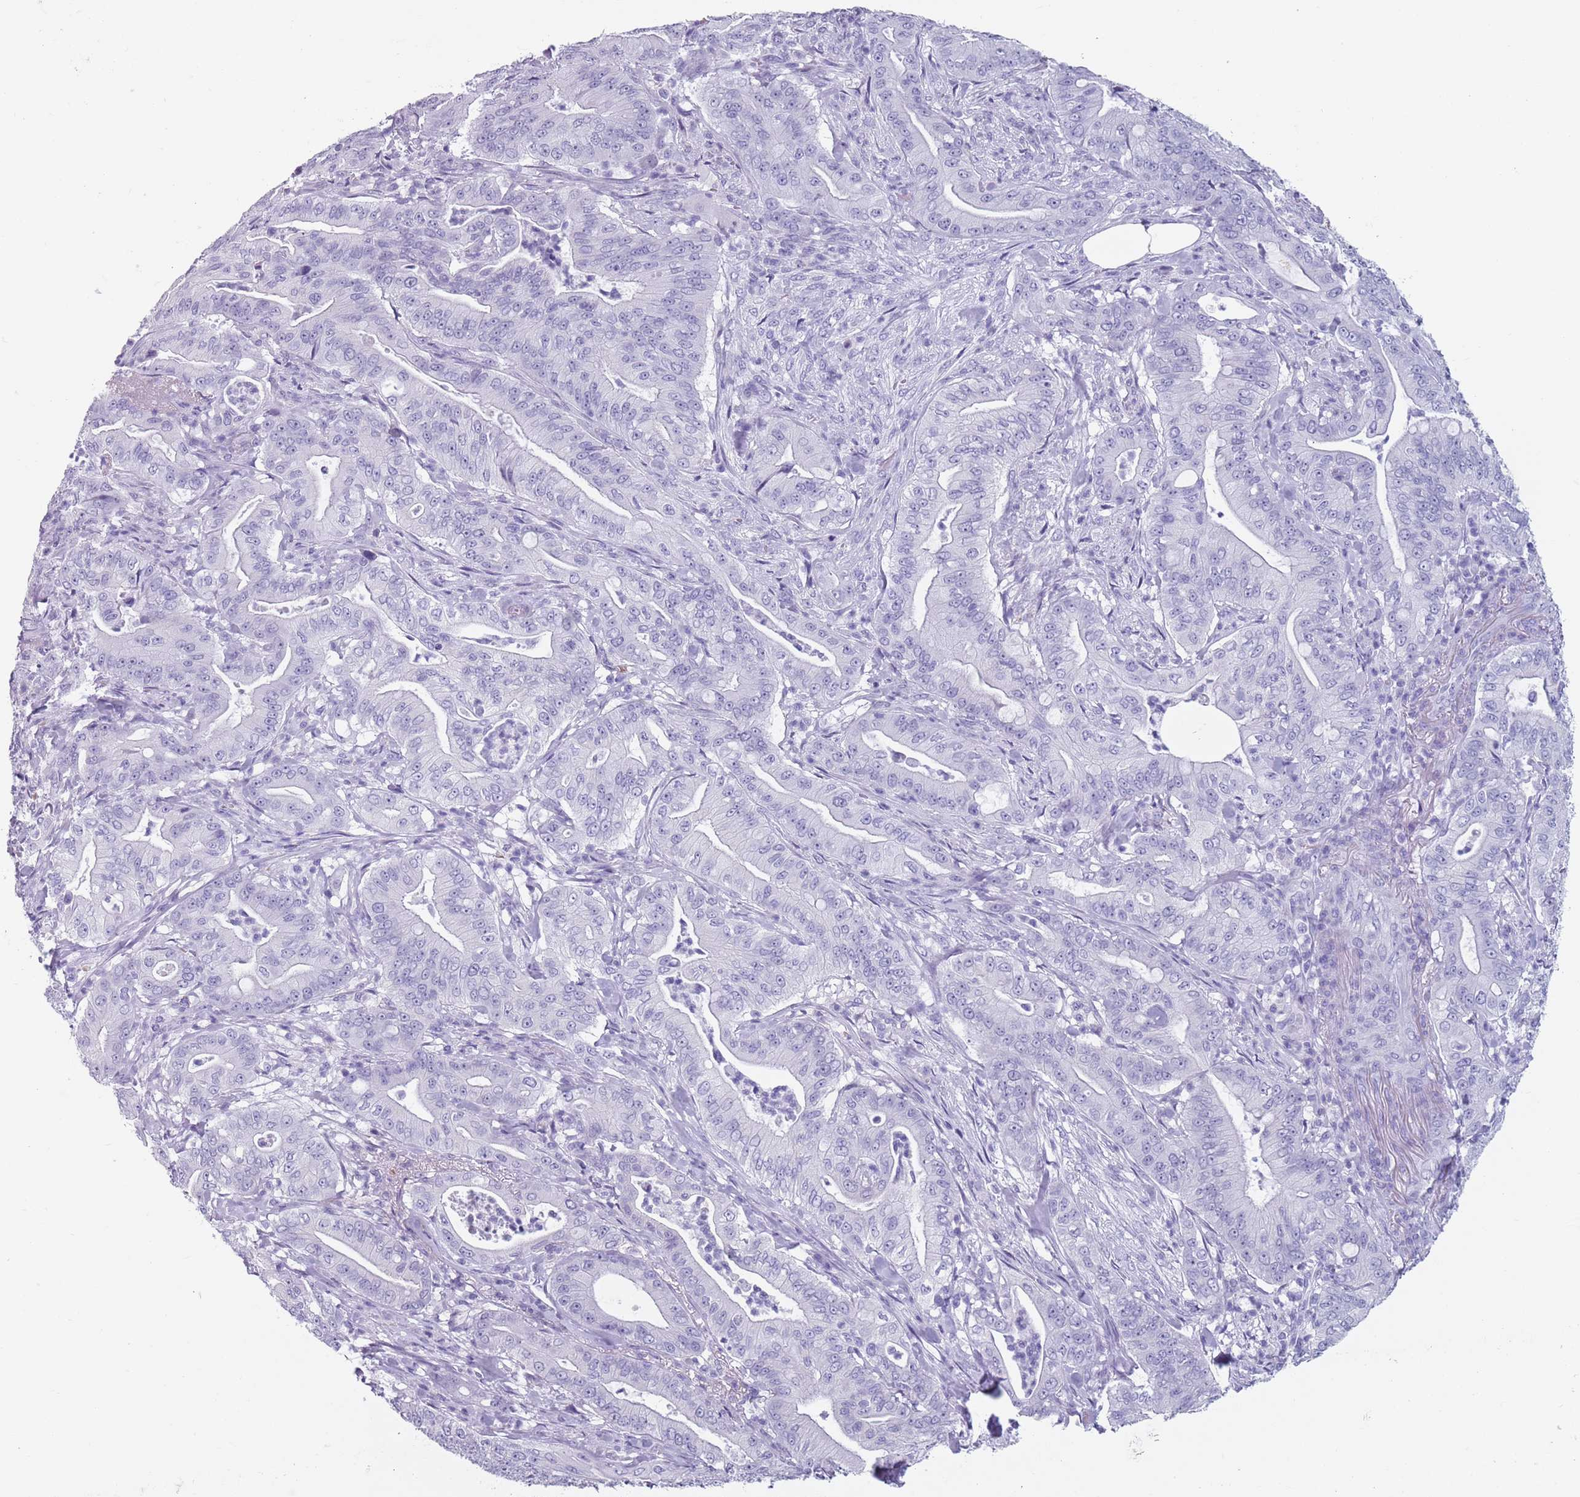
{"staining": {"intensity": "negative", "quantity": "none", "location": "none"}, "tissue": "pancreatic cancer", "cell_type": "Tumor cells", "image_type": "cancer", "snomed": [{"axis": "morphology", "description": "Adenocarcinoma, NOS"}, {"axis": "topography", "description": "Pancreas"}], "caption": "A high-resolution micrograph shows IHC staining of pancreatic cancer, which reveals no significant staining in tumor cells.", "gene": "SPESP1", "patient": {"sex": "male", "age": 71}}